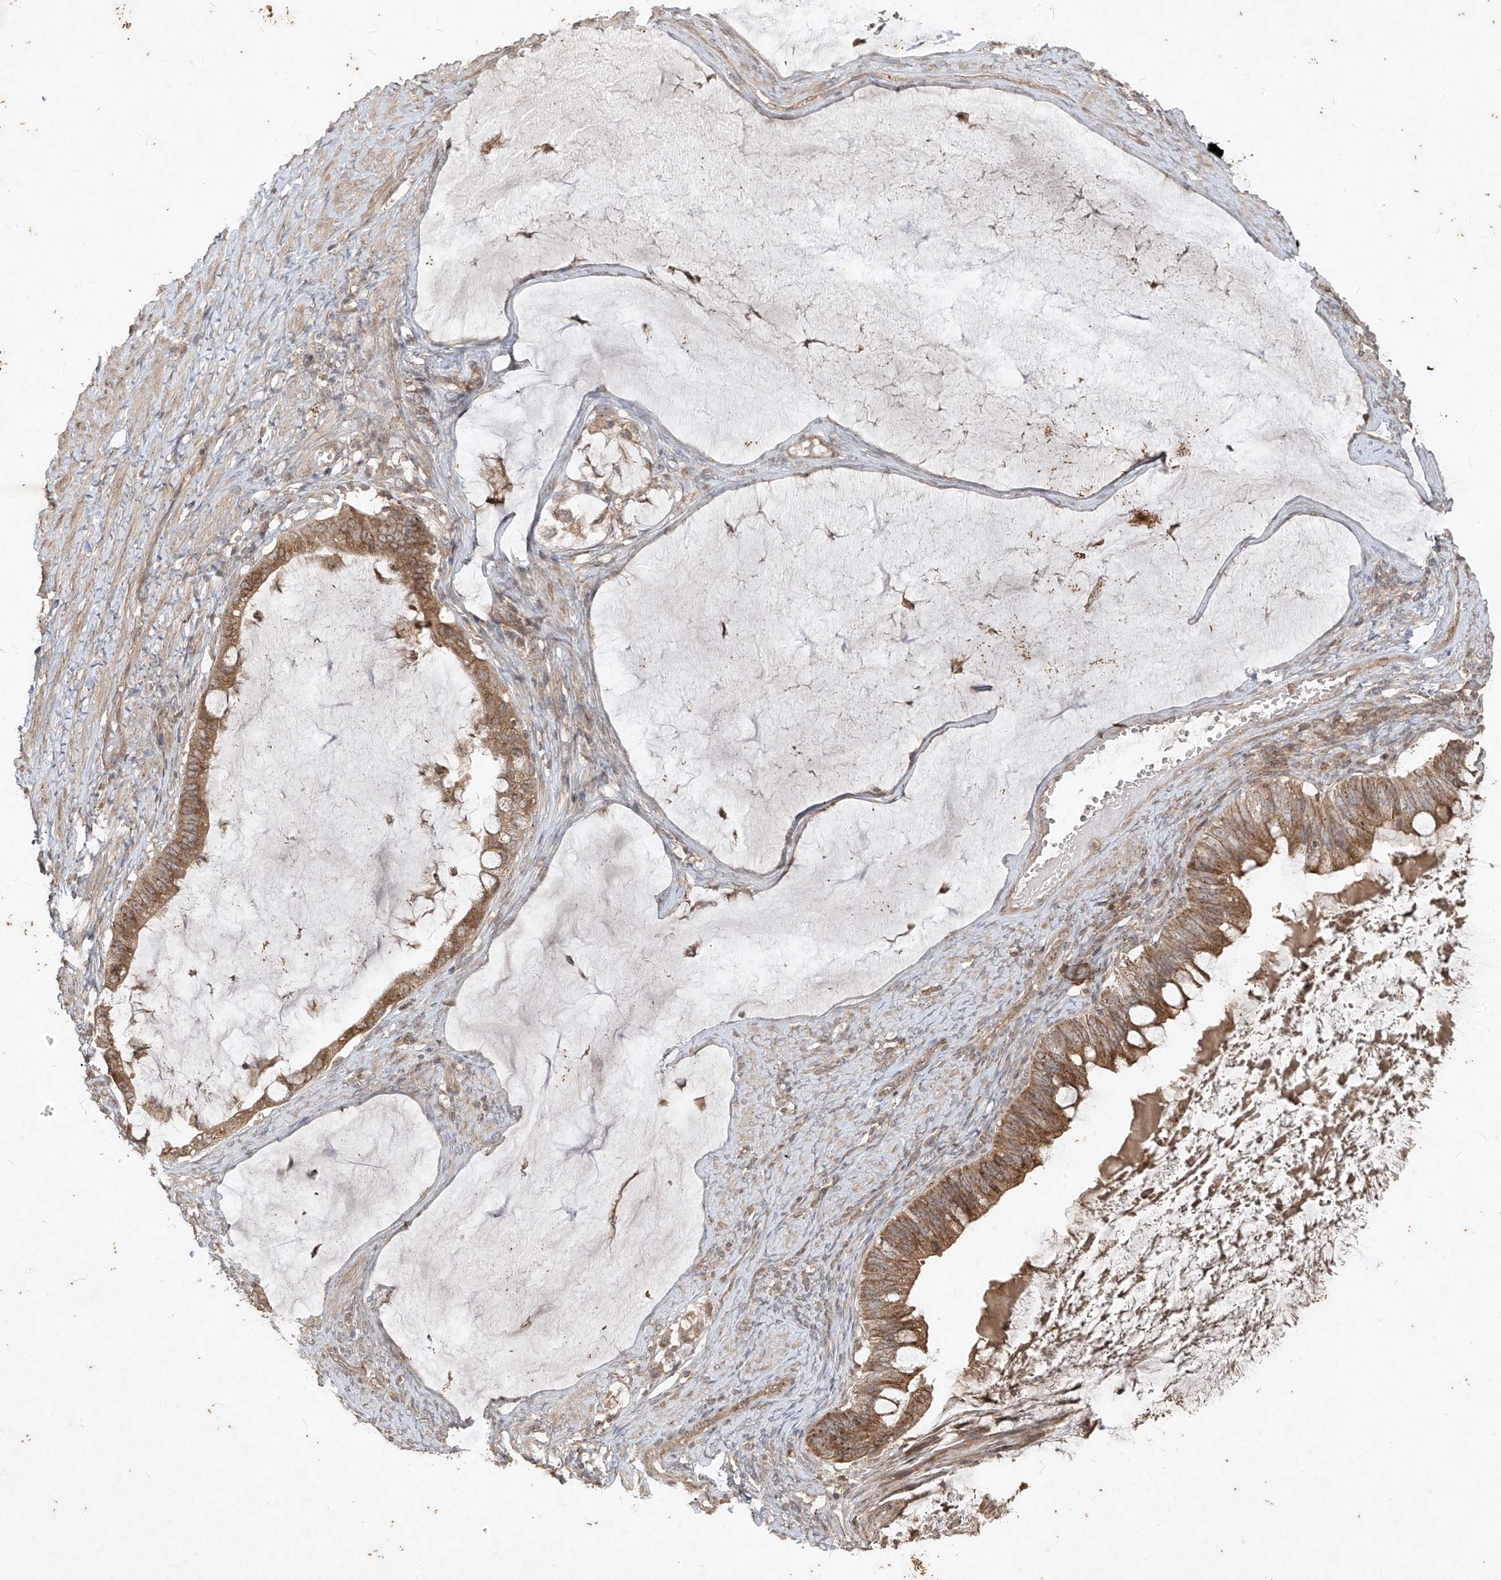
{"staining": {"intensity": "moderate", "quantity": ">75%", "location": "cytoplasmic/membranous"}, "tissue": "ovarian cancer", "cell_type": "Tumor cells", "image_type": "cancer", "snomed": [{"axis": "morphology", "description": "Cystadenocarcinoma, mucinous, NOS"}, {"axis": "topography", "description": "Ovary"}], "caption": "This image exhibits immunohistochemistry (IHC) staining of human ovarian cancer (mucinous cystadenocarcinoma), with medium moderate cytoplasmic/membranous positivity in about >75% of tumor cells.", "gene": "ABCD3", "patient": {"sex": "female", "age": 61}}